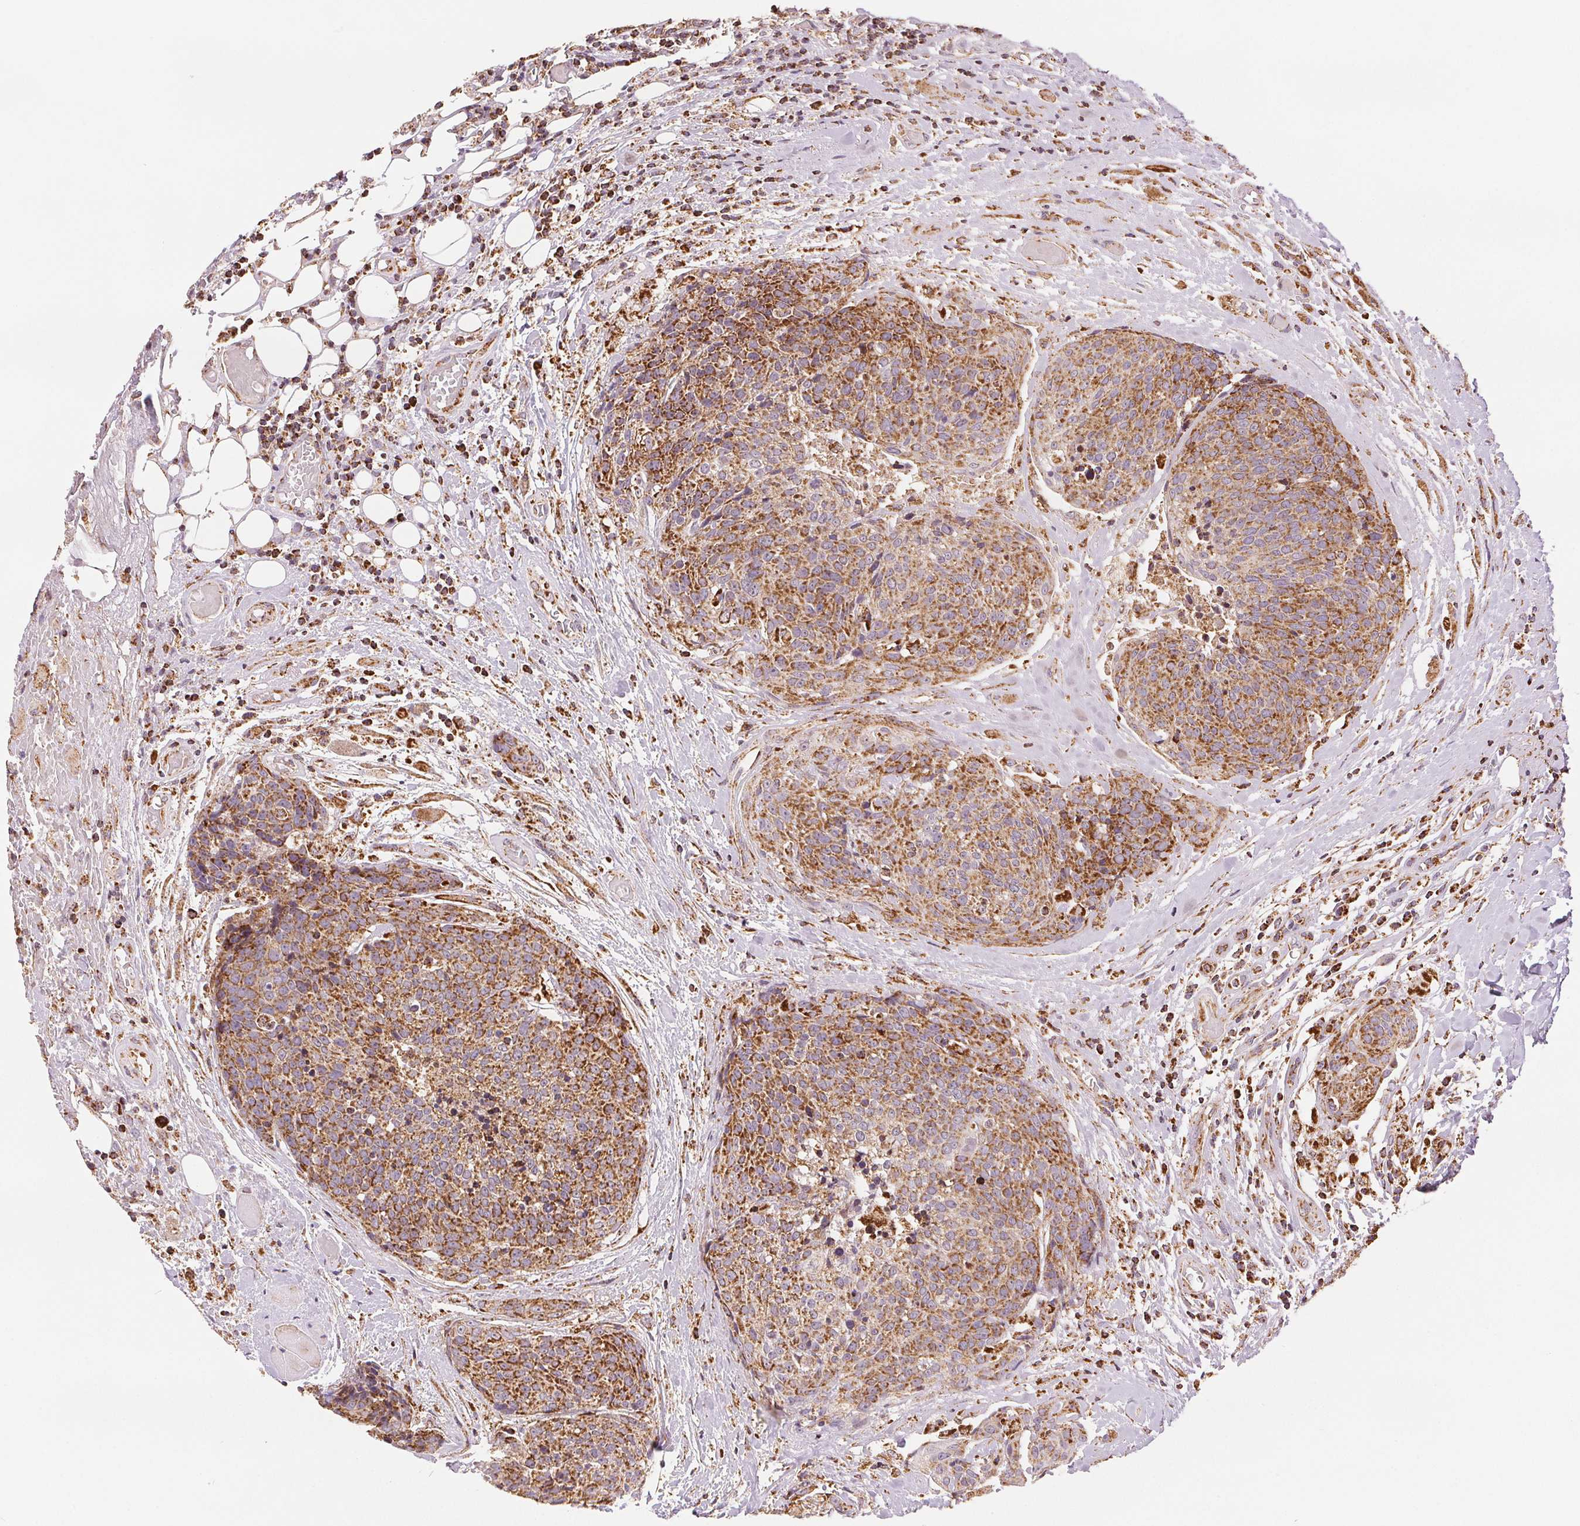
{"staining": {"intensity": "strong", "quantity": "25%-75%", "location": "cytoplasmic/membranous"}, "tissue": "head and neck cancer", "cell_type": "Tumor cells", "image_type": "cancer", "snomed": [{"axis": "morphology", "description": "Squamous cell carcinoma, NOS"}, {"axis": "topography", "description": "Oral tissue"}, {"axis": "topography", "description": "Head-Neck"}], "caption": "Tumor cells exhibit strong cytoplasmic/membranous staining in about 25%-75% of cells in head and neck cancer (squamous cell carcinoma).", "gene": "SDHB", "patient": {"sex": "male", "age": 64}}